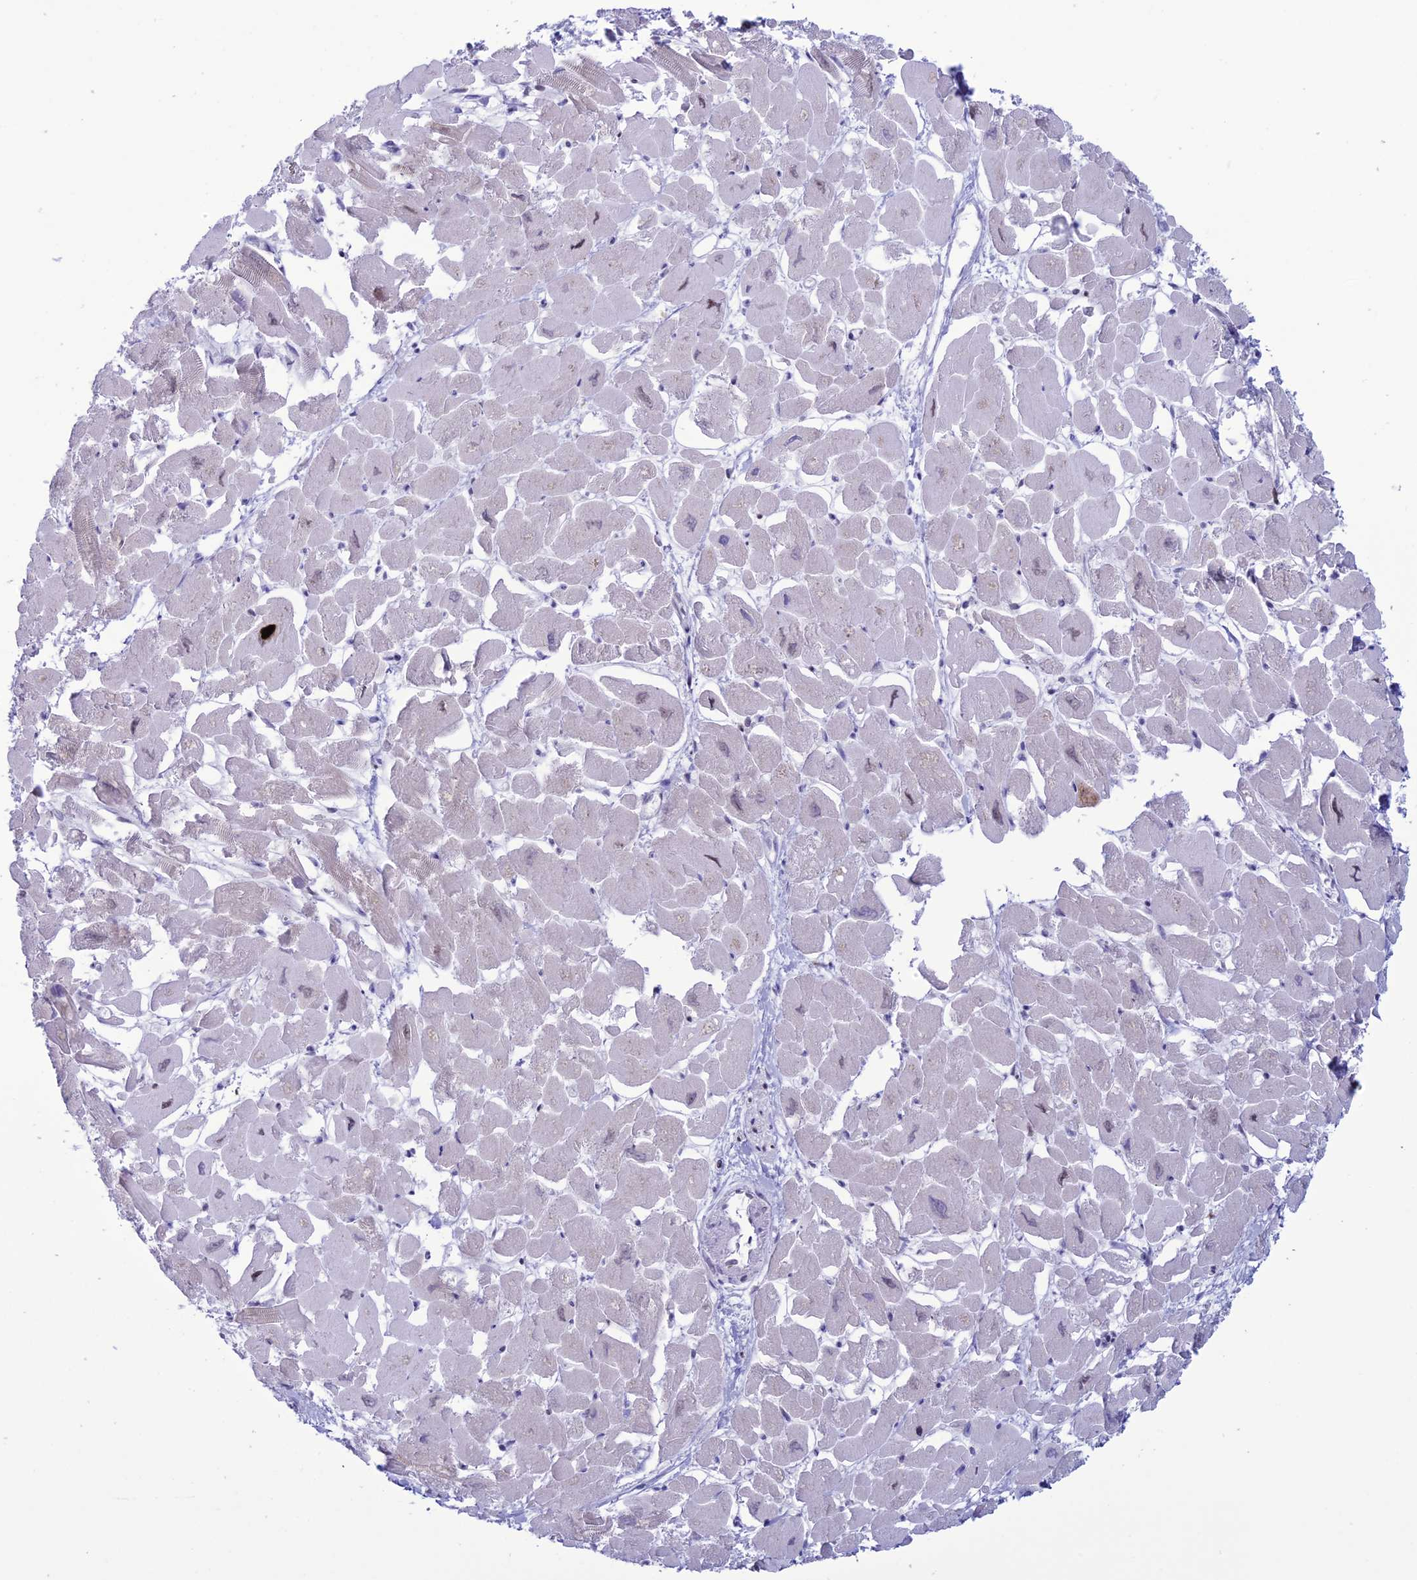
{"staining": {"intensity": "negative", "quantity": "none", "location": "none"}, "tissue": "heart muscle", "cell_type": "Cardiomyocytes", "image_type": "normal", "snomed": [{"axis": "morphology", "description": "Normal tissue, NOS"}, {"axis": "topography", "description": "Heart"}], "caption": "Immunohistochemistry (IHC) image of unremarkable heart muscle: heart muscle stained with DAB (3,3'-diaminobenzidine) shows no significant protein staining in cardiomyocytes.", "gene": "CFAP210", "patient": {"sex": "male", "age": 54}}